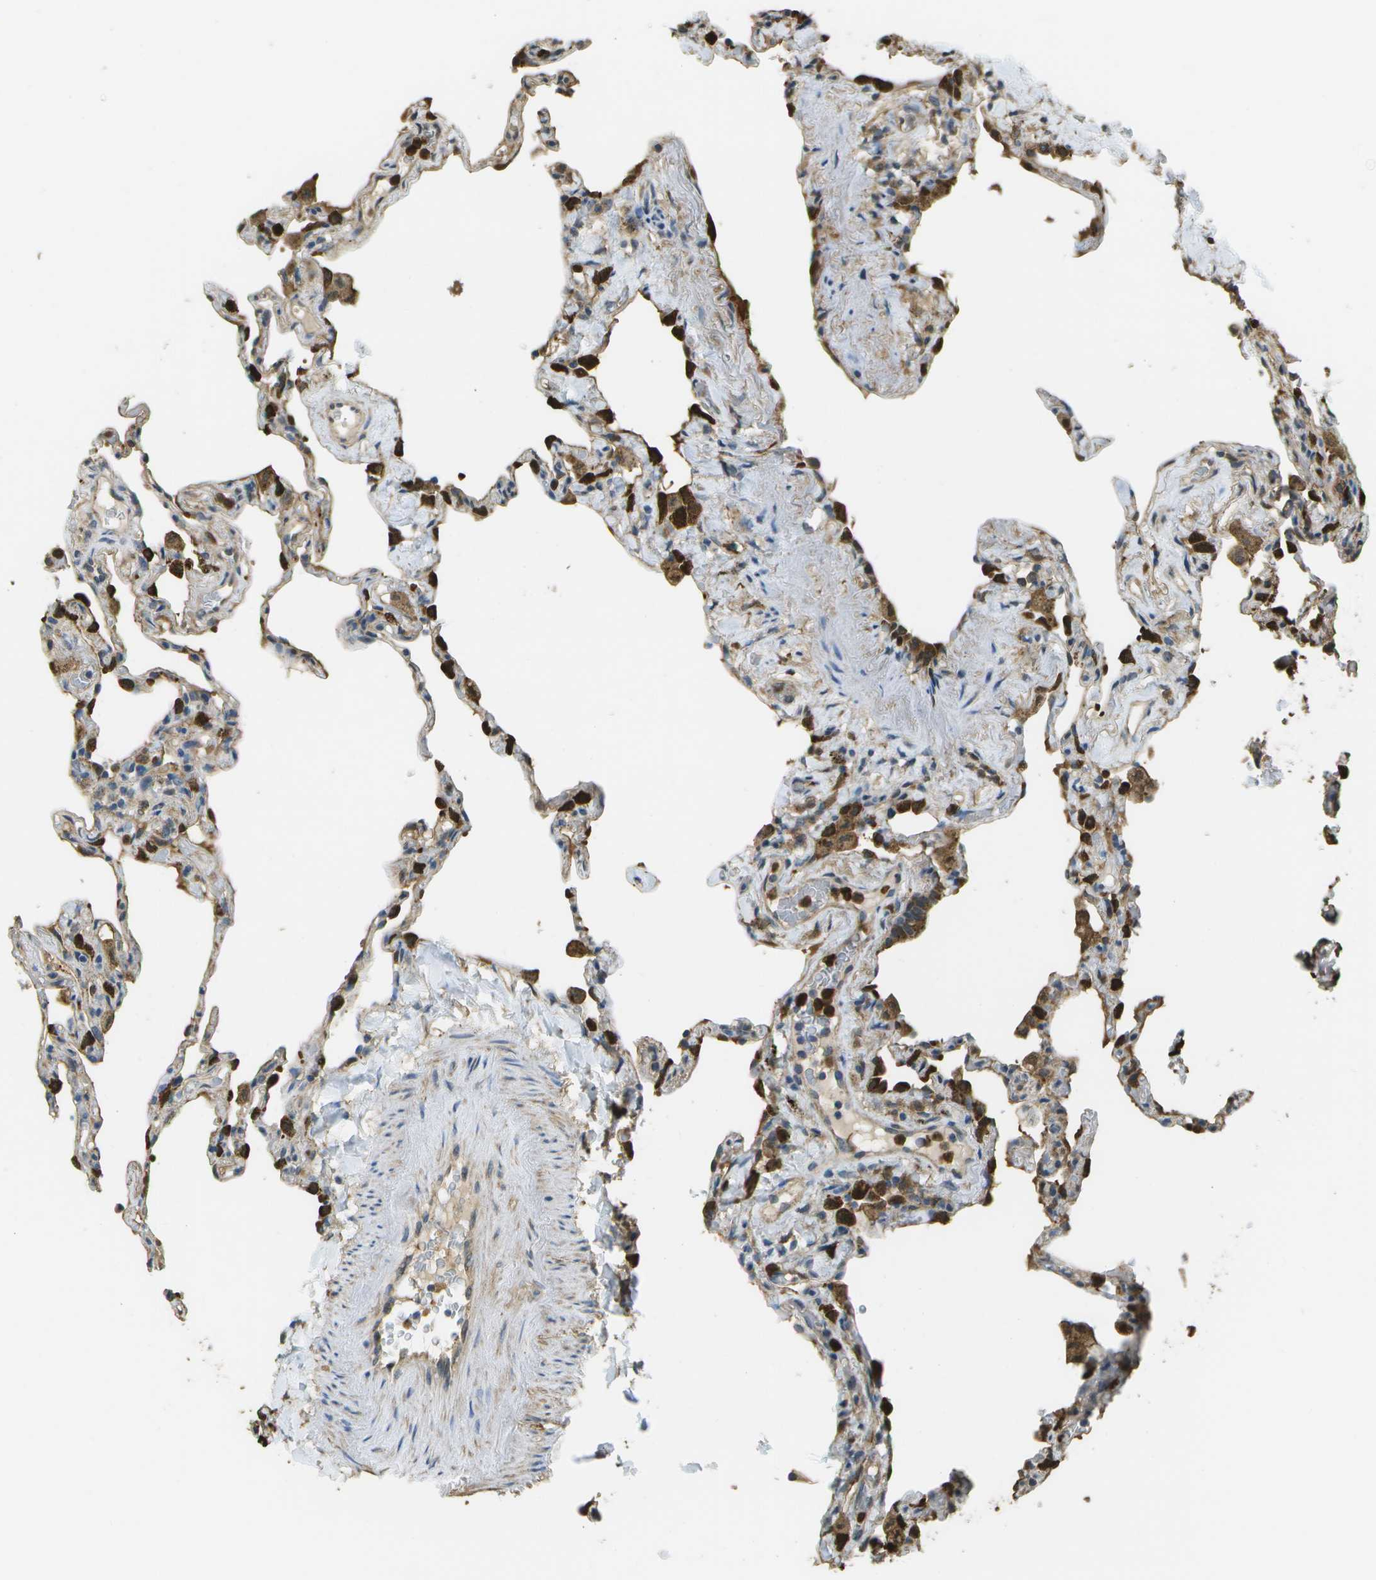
{"staining": {"intensity": "moderate", "quantity": "25%-75%", "location": "cytoplasmic/membranous"}, "tissue": "lung", "cell_type": "Alveolar cells", "image_type": "normal", "snomed": [{"axis": "morphology", "description": "Normal tissue, NOS"}, {"axis": "topography", "description": "Lung"}], "caption": "Immunohistochemical staining of benign human lung demonstrates medium levels of moderate cytoplasmic/membranous positivity in about 25%-75% of alveolar cells. Ihc stains the protein in brown and the nuclei are stained blue.", "gene": "CACHD1", "patient": {"sex": "male", "age": 59}}